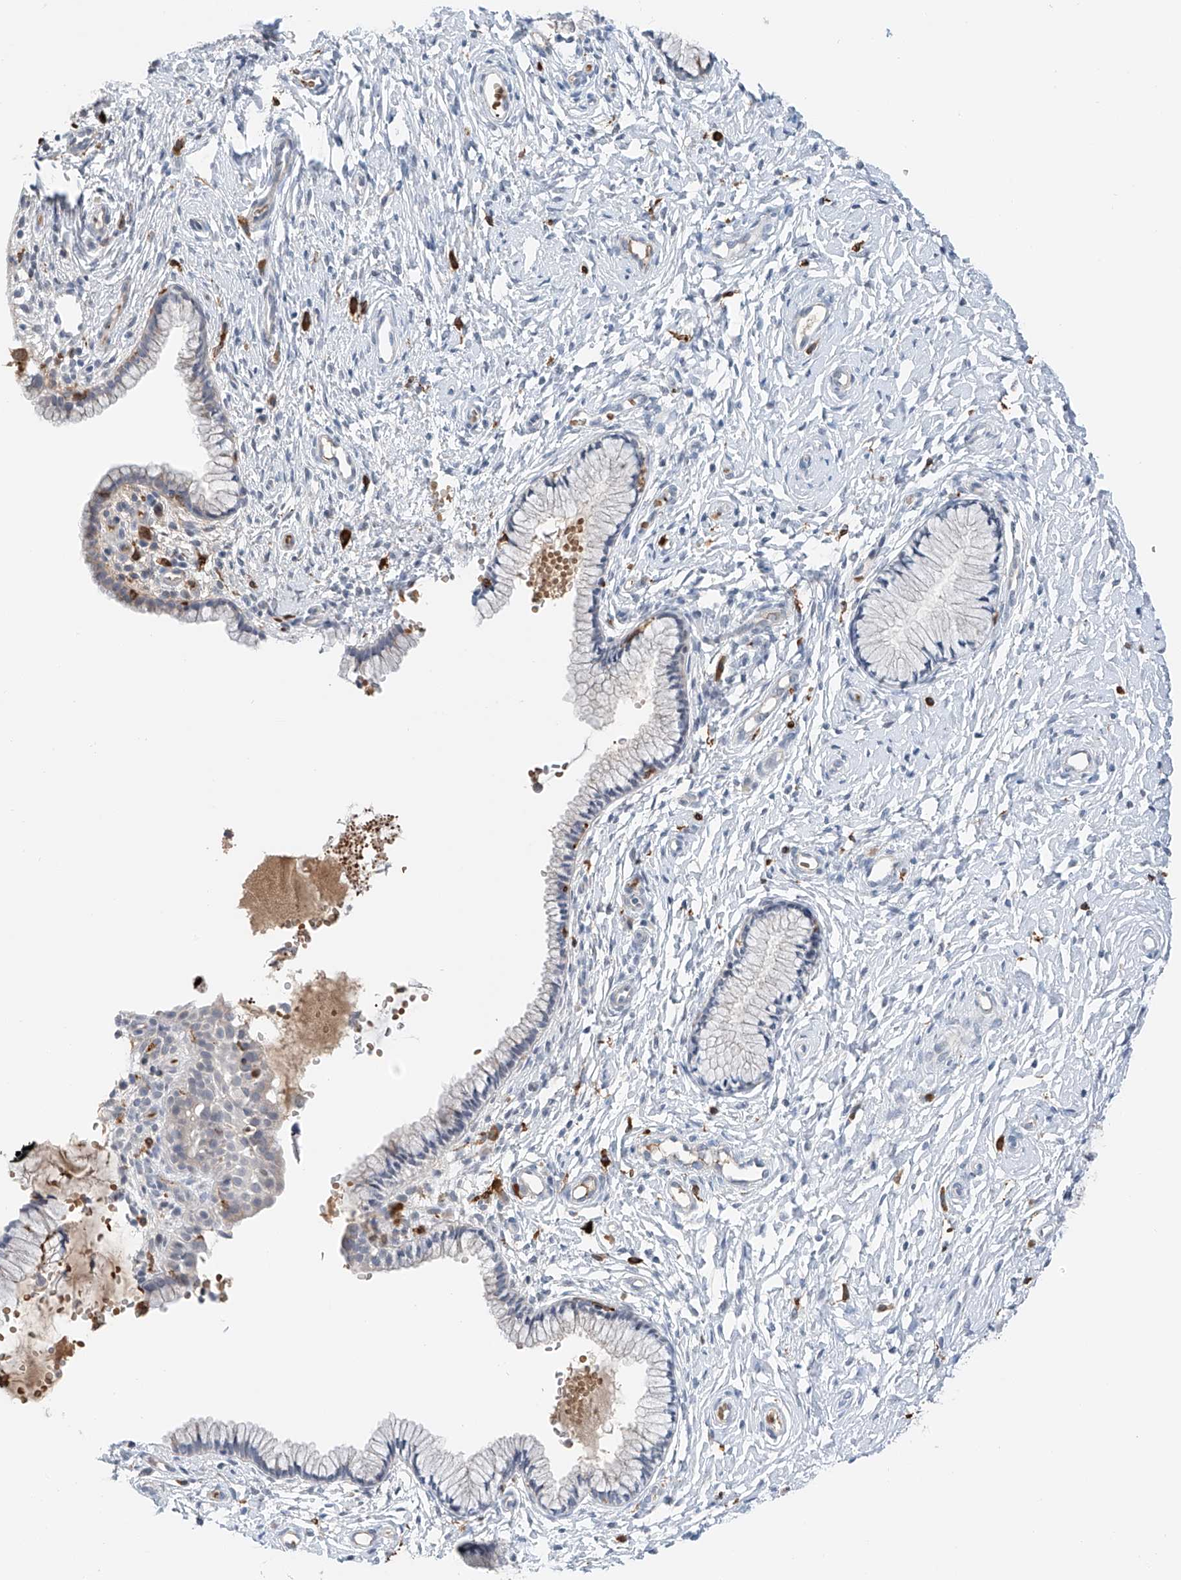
{"staining": {"intensity": "negative", "quantity": "none", "location": "none"}, "tissue": "cervix", "cell_type": "Glandular cells", "image_type": "normal", "snomed": [{"axis": "morphology", "description": "Normal tissue, NOS"}, {"axis": "topography", "description": "Cervix"}], "caption": "The image exhibits no staining of glandular cells in unremarkable cervix. (DAB (3,3'-diaminobenzidine) immunohistochemistry (IHC), high magnification).", "gene": "TBXAS1", "patient": {"sex": "female", "age": 33}}